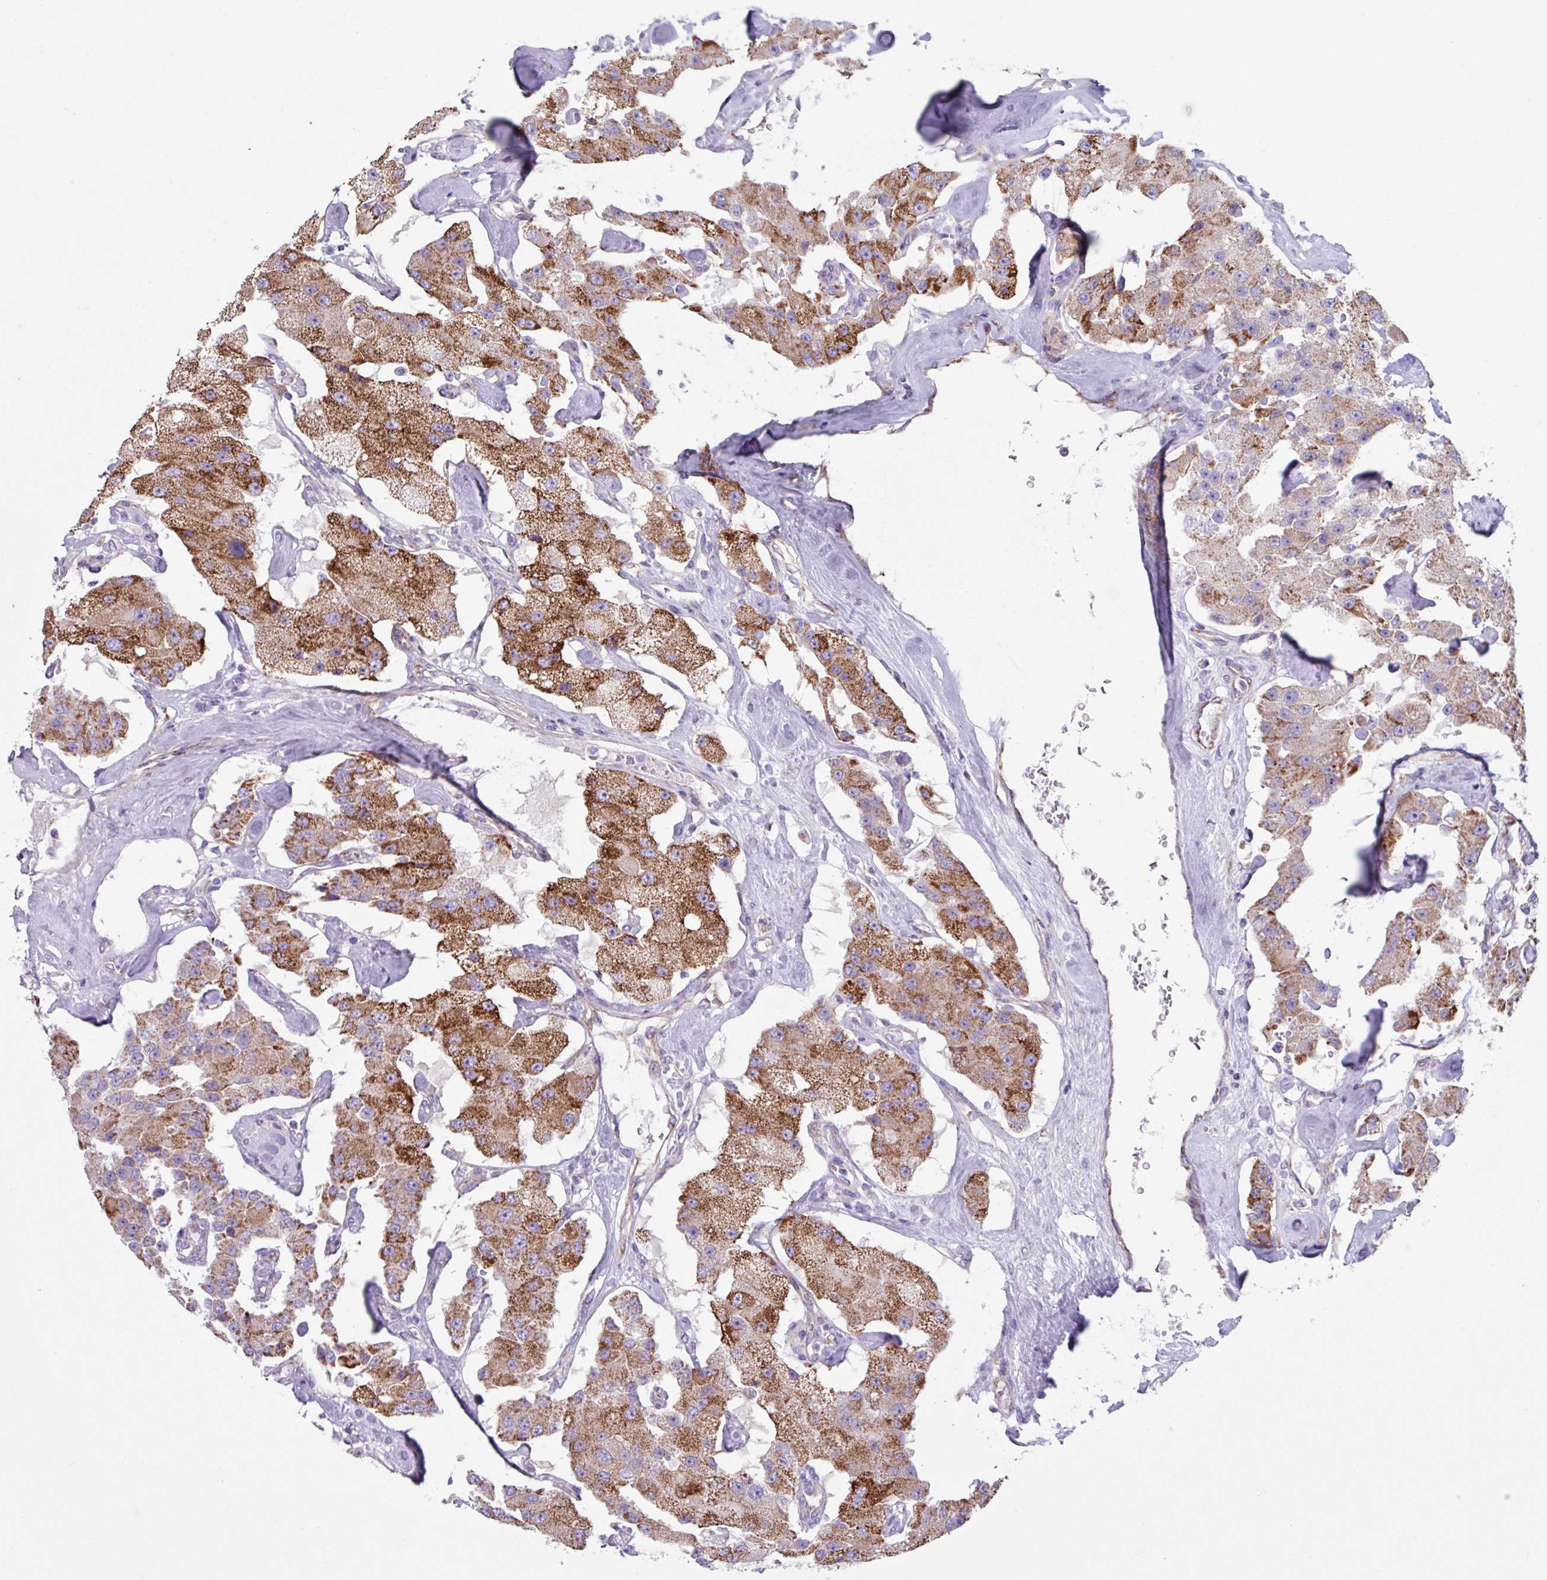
{"staining": {"intensity": "strong", "quantity": "25%-75%", "location": "cytoplasmic/membranous"}, "tissue": "carcinoid", "cell_type": "Tumor cells", "image_type": "cancer", "snomed": [{"axis": "morphology", "description": "Carcinoid, malignant, NOS"}, {"axis": "topography", "description": "Pancreas"}], "caption": "Human carcinoid stained with a brown dye reveals strong cytoplasmic/membranous positive staining in approximately 25%-75% of tumor cells.", "gene": "OTULIN", "patient": {"sex": "male", "age": 41}}